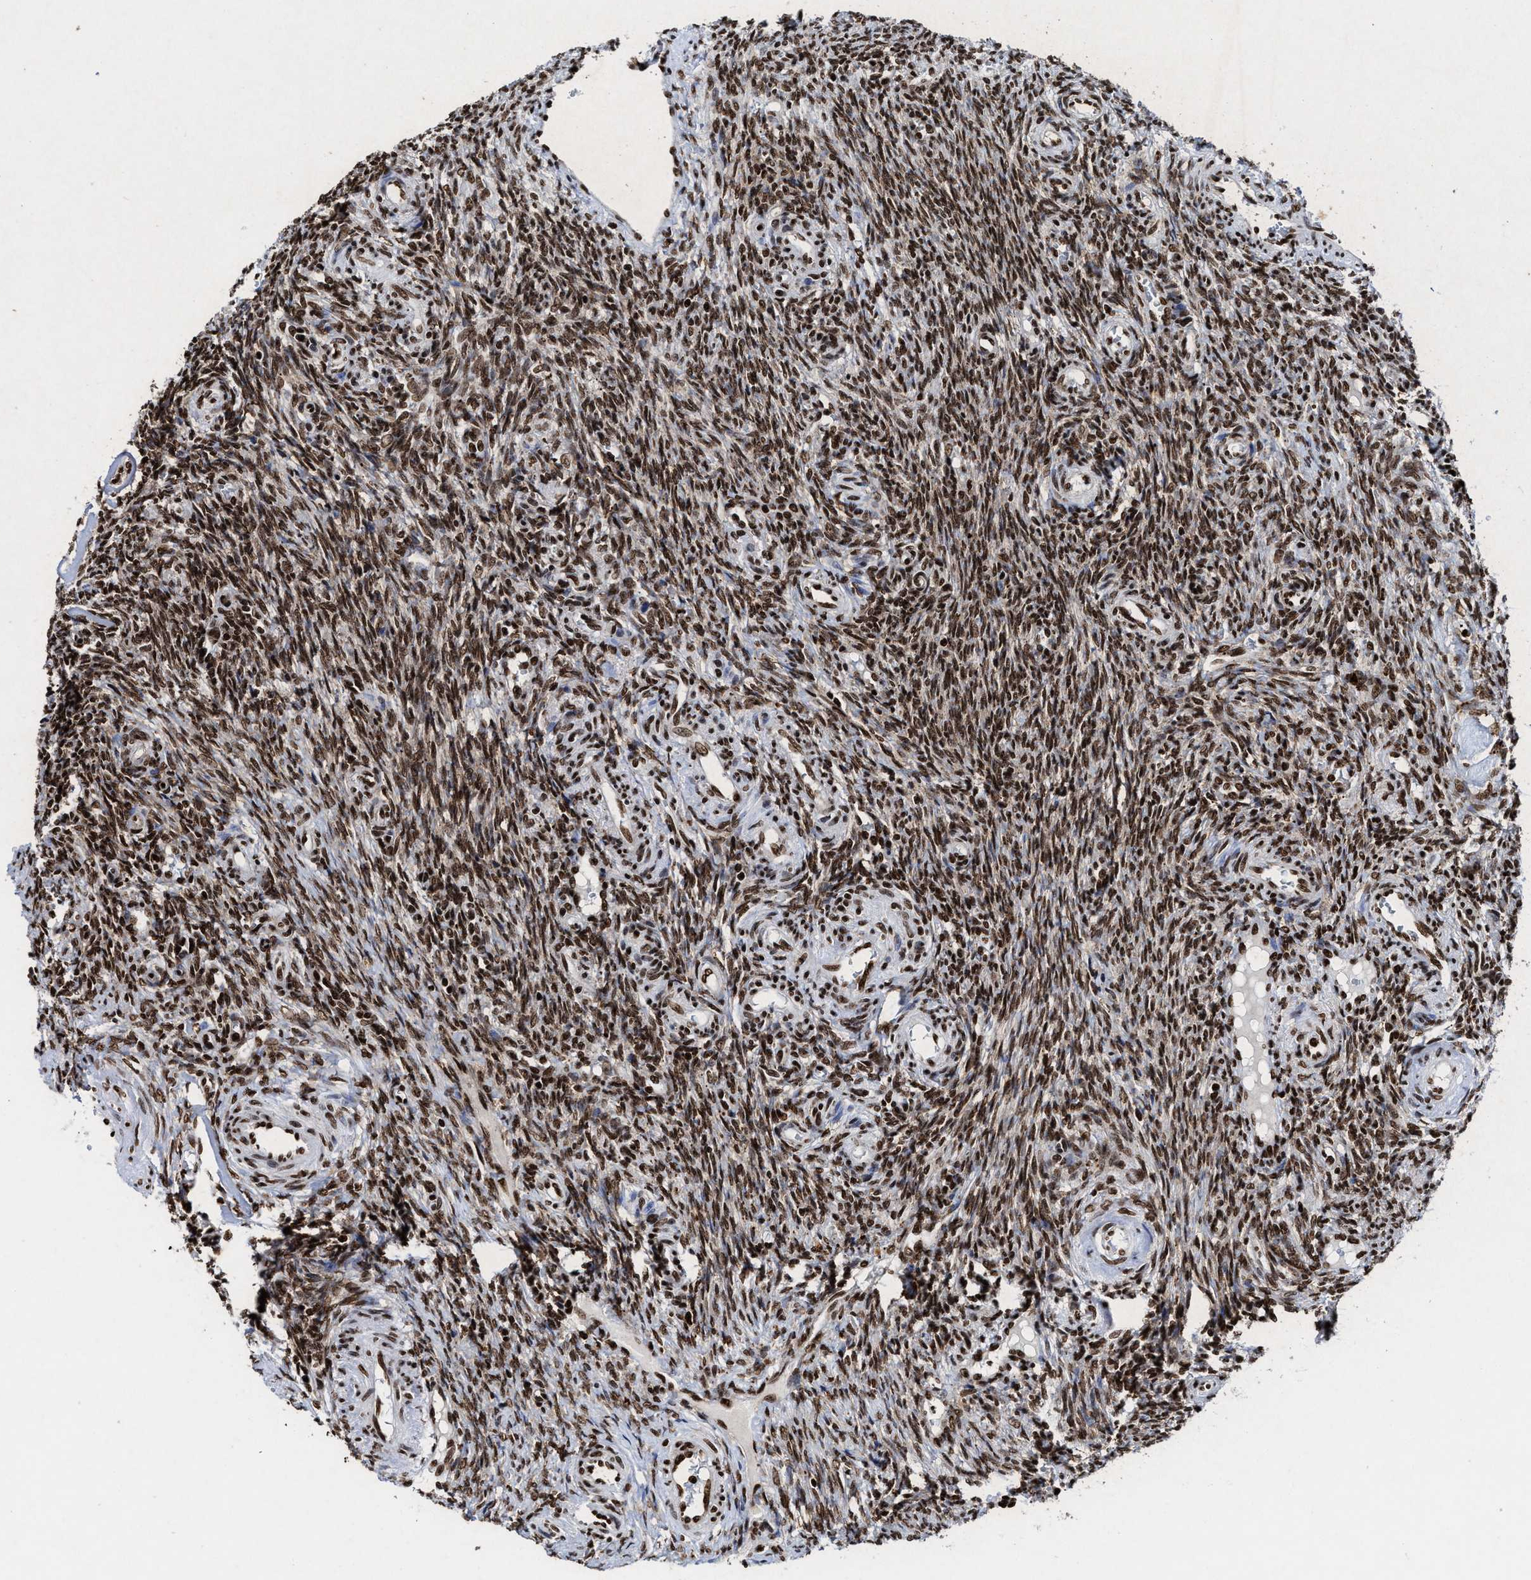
{"staining": {"intensity": "strong", "quantity": ">75%", "location": "nuclear"}, "tissue": "ovary", "cell_type": "Ovarian stroma cells", "image_type": "normal", "snomed": [{"axis": "morphology", "description": "Normal tissue, NOS"}, {"axis": "topography", "description": "Ovary"}], "caption": "Ovarian stroma cells exhibit high levels of strong nuclear positivity in about >75% of cells in normal human ovary.", "gene": "ALYREF", "patient": {"sex": "female", "age": 41}}